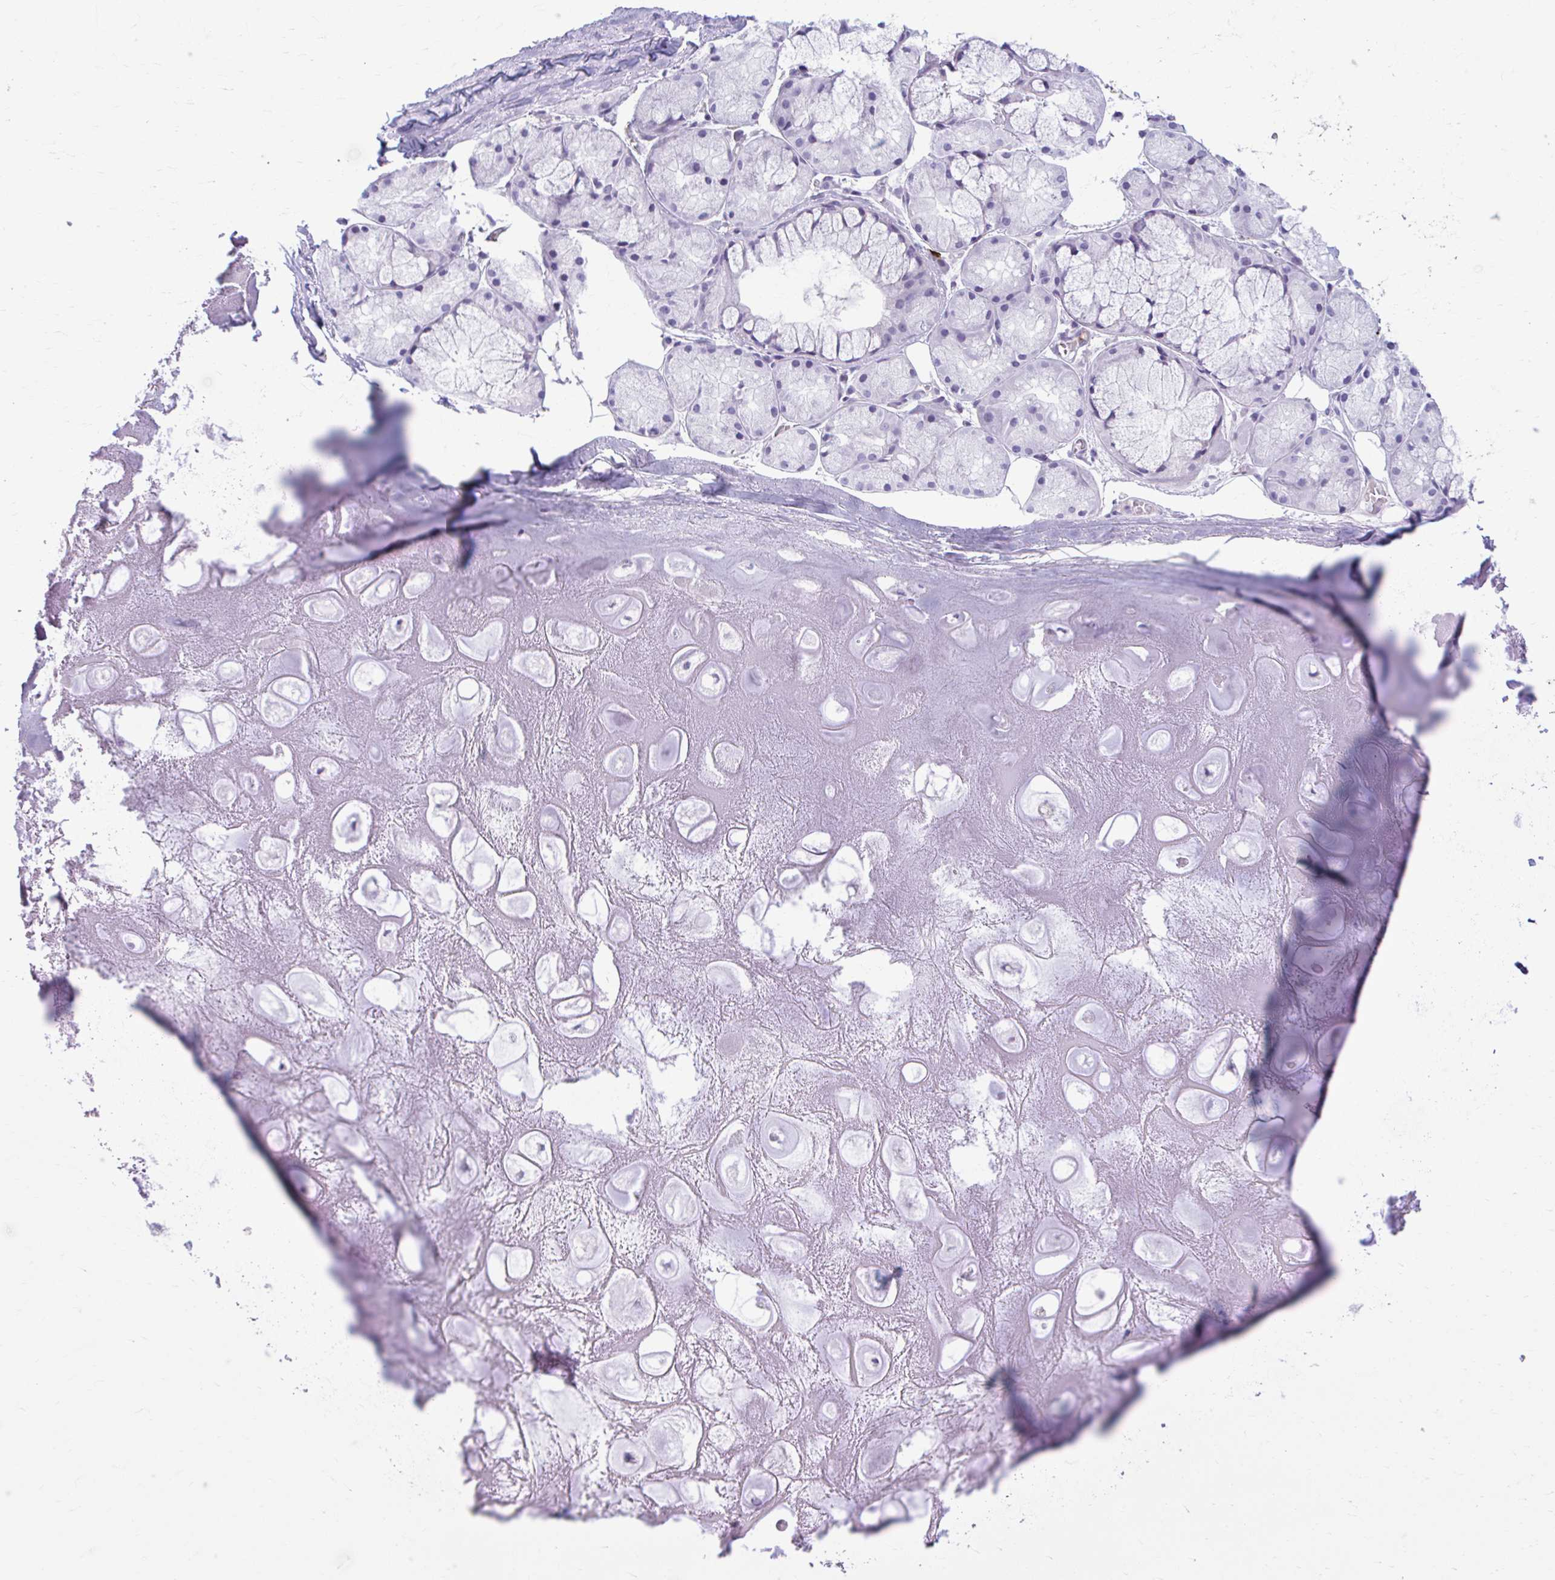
{"staining": {"intensity": "negative", "quantity": "none", "location": "none"}, "tissue": "adipose tissue", "cell_type": "Adipocytes", "image_type": "normal", "snomed": [{"axis": "morphology", "description": "Normal tissue, NOS"}, {"axis": "topography", "description": "Lymph node"}, {"axis": "topography", "description": "Cartilage tissue"}, {"axis": "topography", "description": "Nasopharynx"}], "caption": "Human adipose tissue stained for a protein using IHC shows no positivity in adipocytes.", "gene": "C12orf71", "patient": {"sex": "male", "age": 63}}